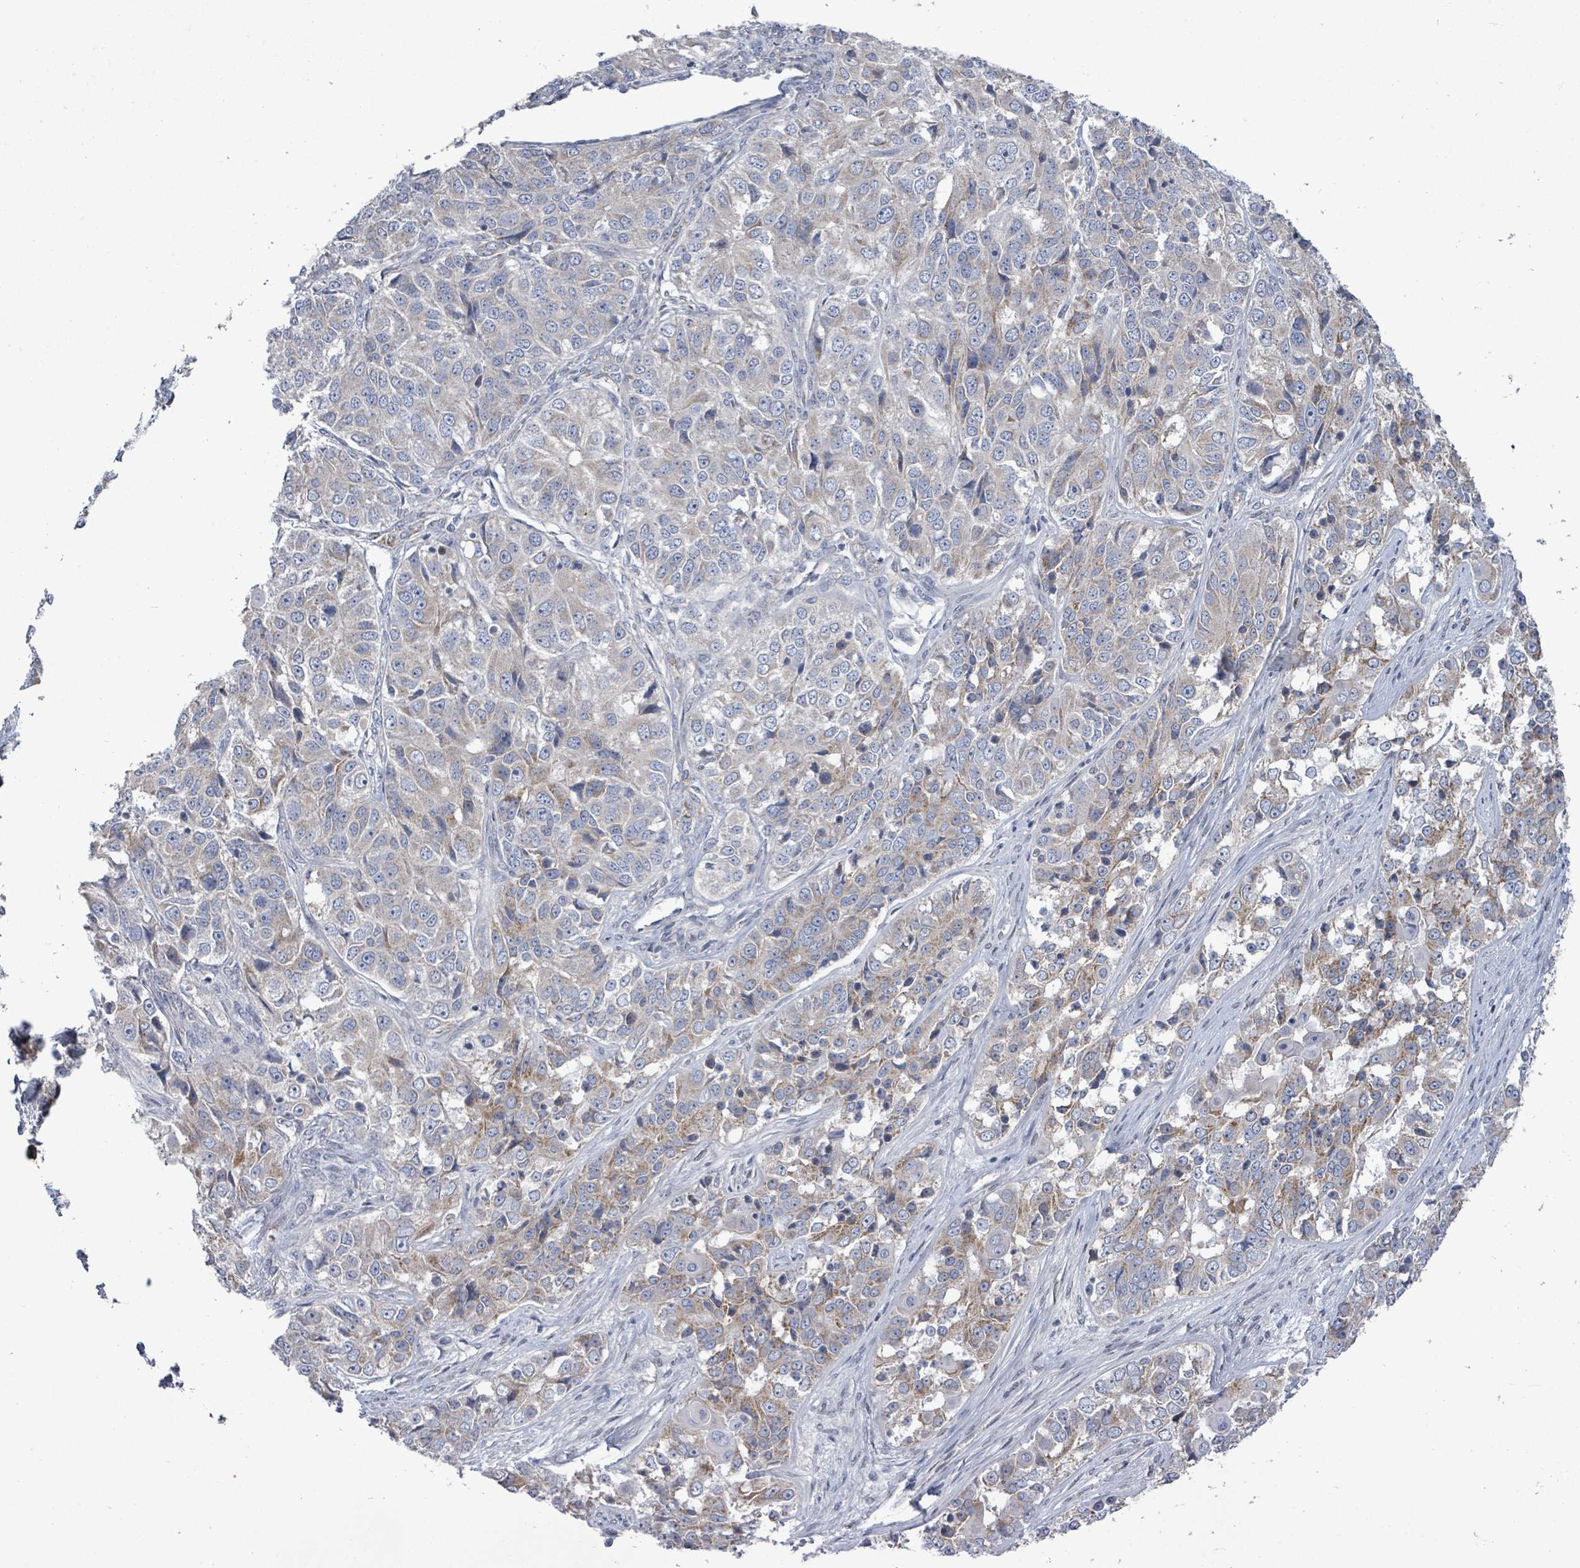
{"staining": {"intensity": "moderate", "quantity": "<25%", "location": "cytoplasmic/membranous"}, "tissue": "ovarian cancer", "cell_type": "Tumor cells", "image_type": "cancer", "snomed": [{"axis": "morphology", "description": "Carcinoma, endometroid"}, {"axis": "topography", "description": "Ovary"}], "caption": "Immunohistochemical staining of ovarian endometroid carcinoma displays low levels of moderate cytoplasmic/membranous expression in about <25% of tumor cells. Using DAB (brown) and hematoxylin (blue) stains, captured at high magnification using brightfield microscopy.", "gene": "ZFPM1", "patient": {"sex": "female", "age": 51}}